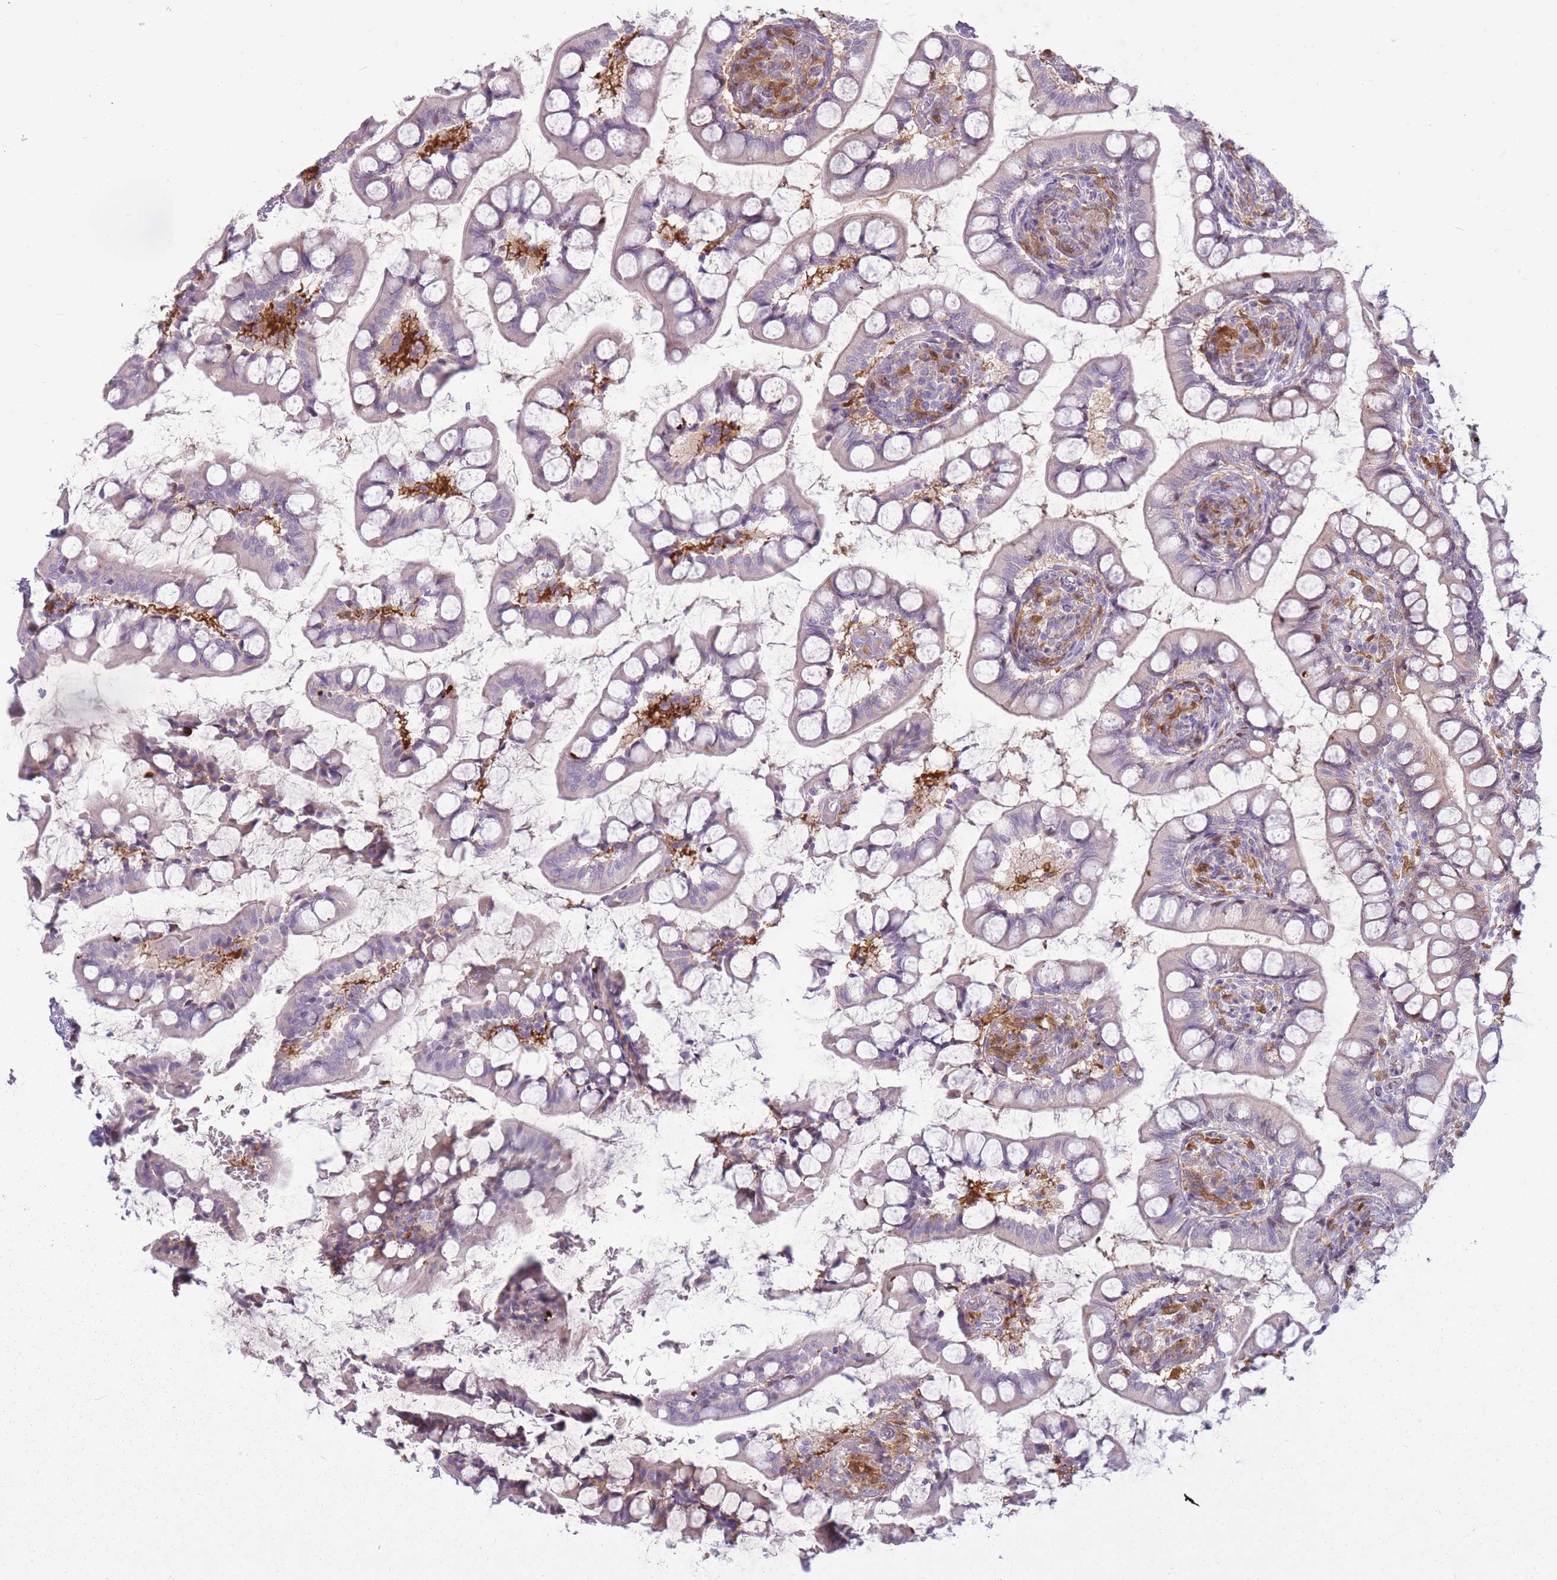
{"staining": {"intensity": "negative", "quantity": "none", "location": "none"}, "tissue": "small intestine", "cell_type": "Glandular cells", "image_type": "normal", "snomed": [{"axis": "morphology", "description": "Normal tissue, NOS"}, {"axis": "topography", "description": "Small intestine"}], "caption": "Immunohistochemistry image of benign small intestine: human small intestine stained with DAB (3,3'-diaminobenzidine) displays no significant protein expression in glandular cells. The staining is performed using DAB brown chromogen with nuclei counter-stained in using hematoxylin.", "gene": "LGALS9B", "patient": {"sex": "male", "age": 52}}